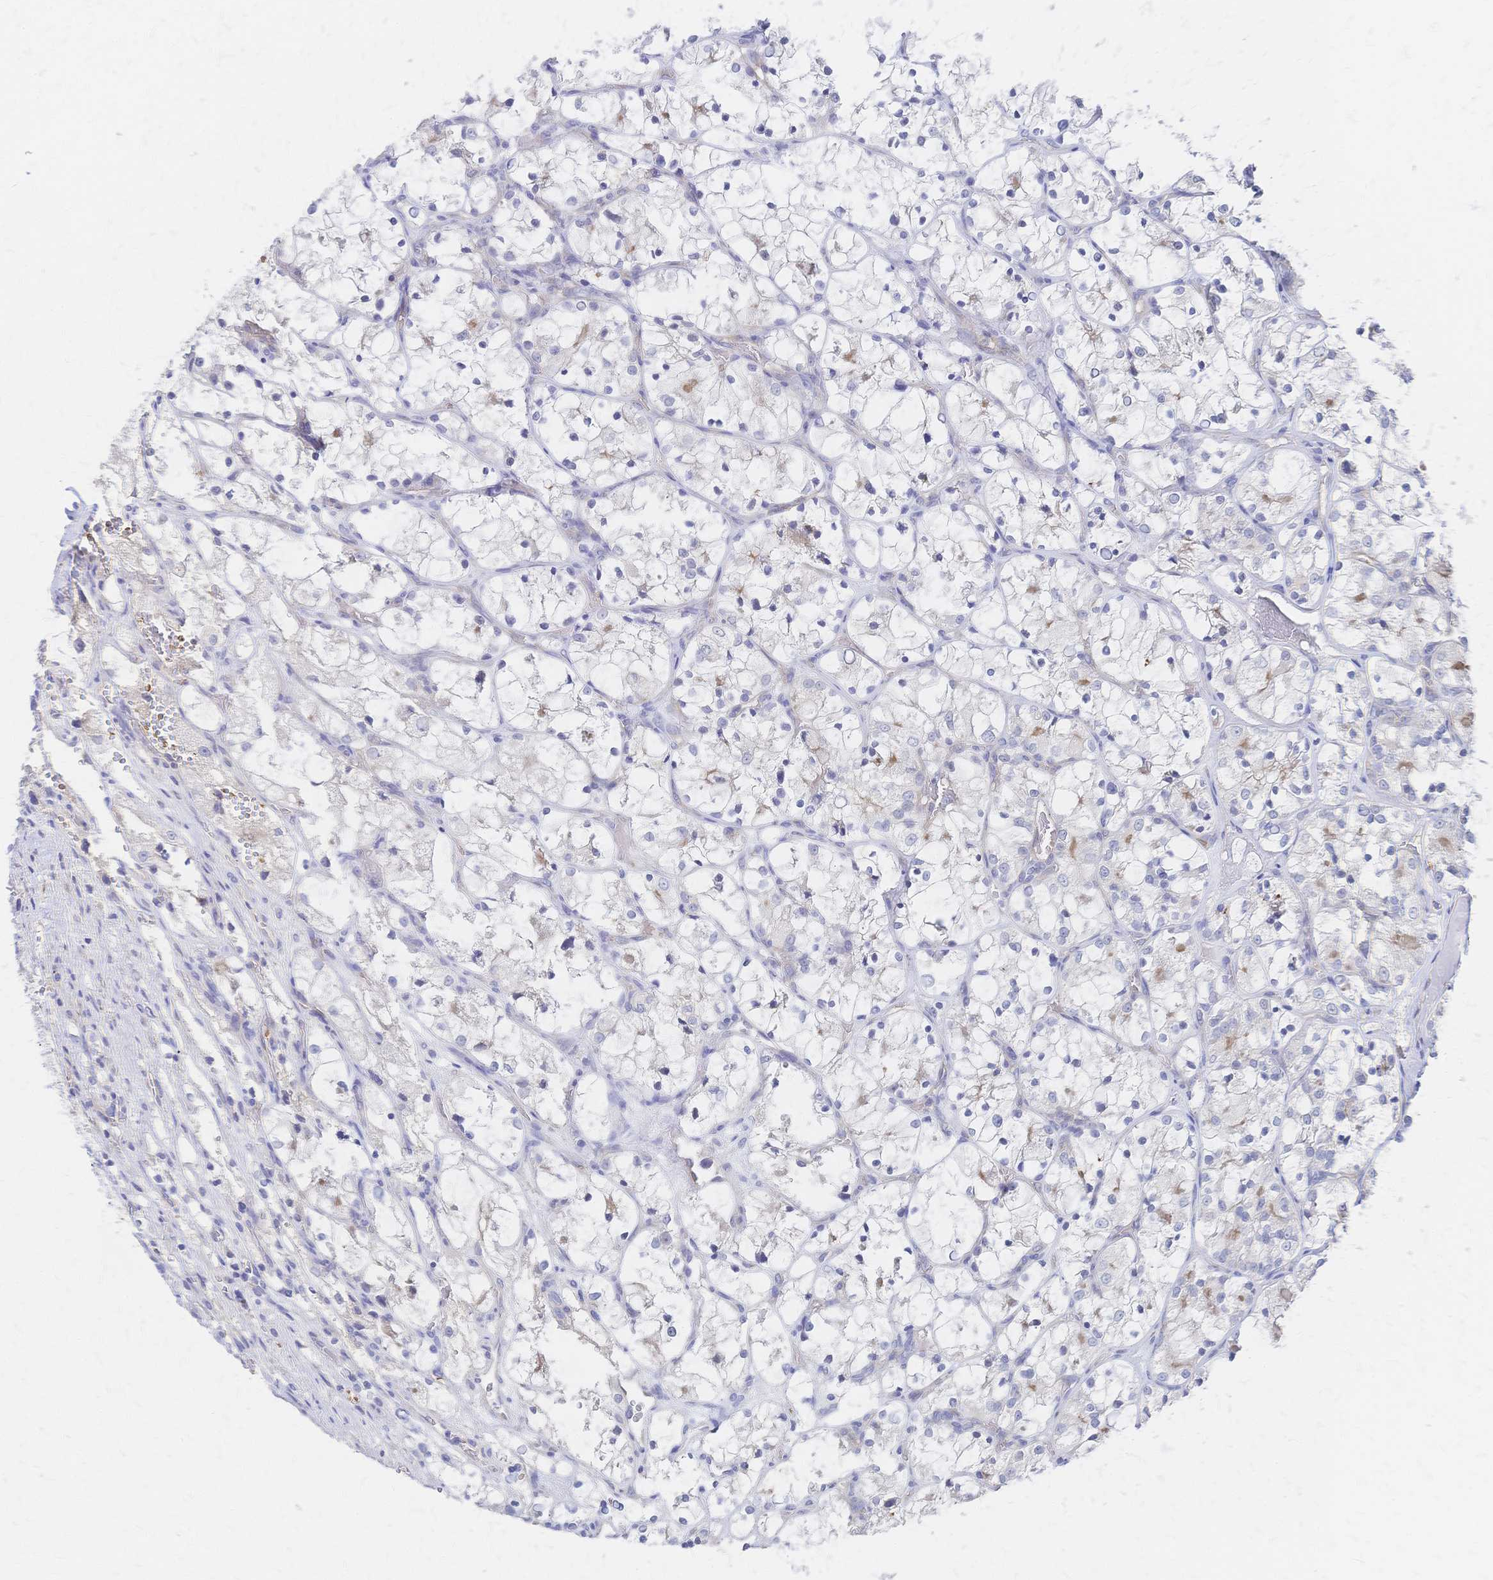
{"staining": {"intensity": "negative", "quantity": "none", "location": "none"}, "tissue": "renal cancer", "cell_type": "Tumor cells", "image_type": "cancer", "snomed": [{"axis": "morphology", "description": "Adenocarcinoma, NOS"}, {"axis": "topography", "description": "Kidney"}], "caption": "Protein analysis of renal adenocarcinoma shows no significant expression in tumor cells.", "gene": "SLC5A1", "patient": {"sex": "female", "age": 69}}